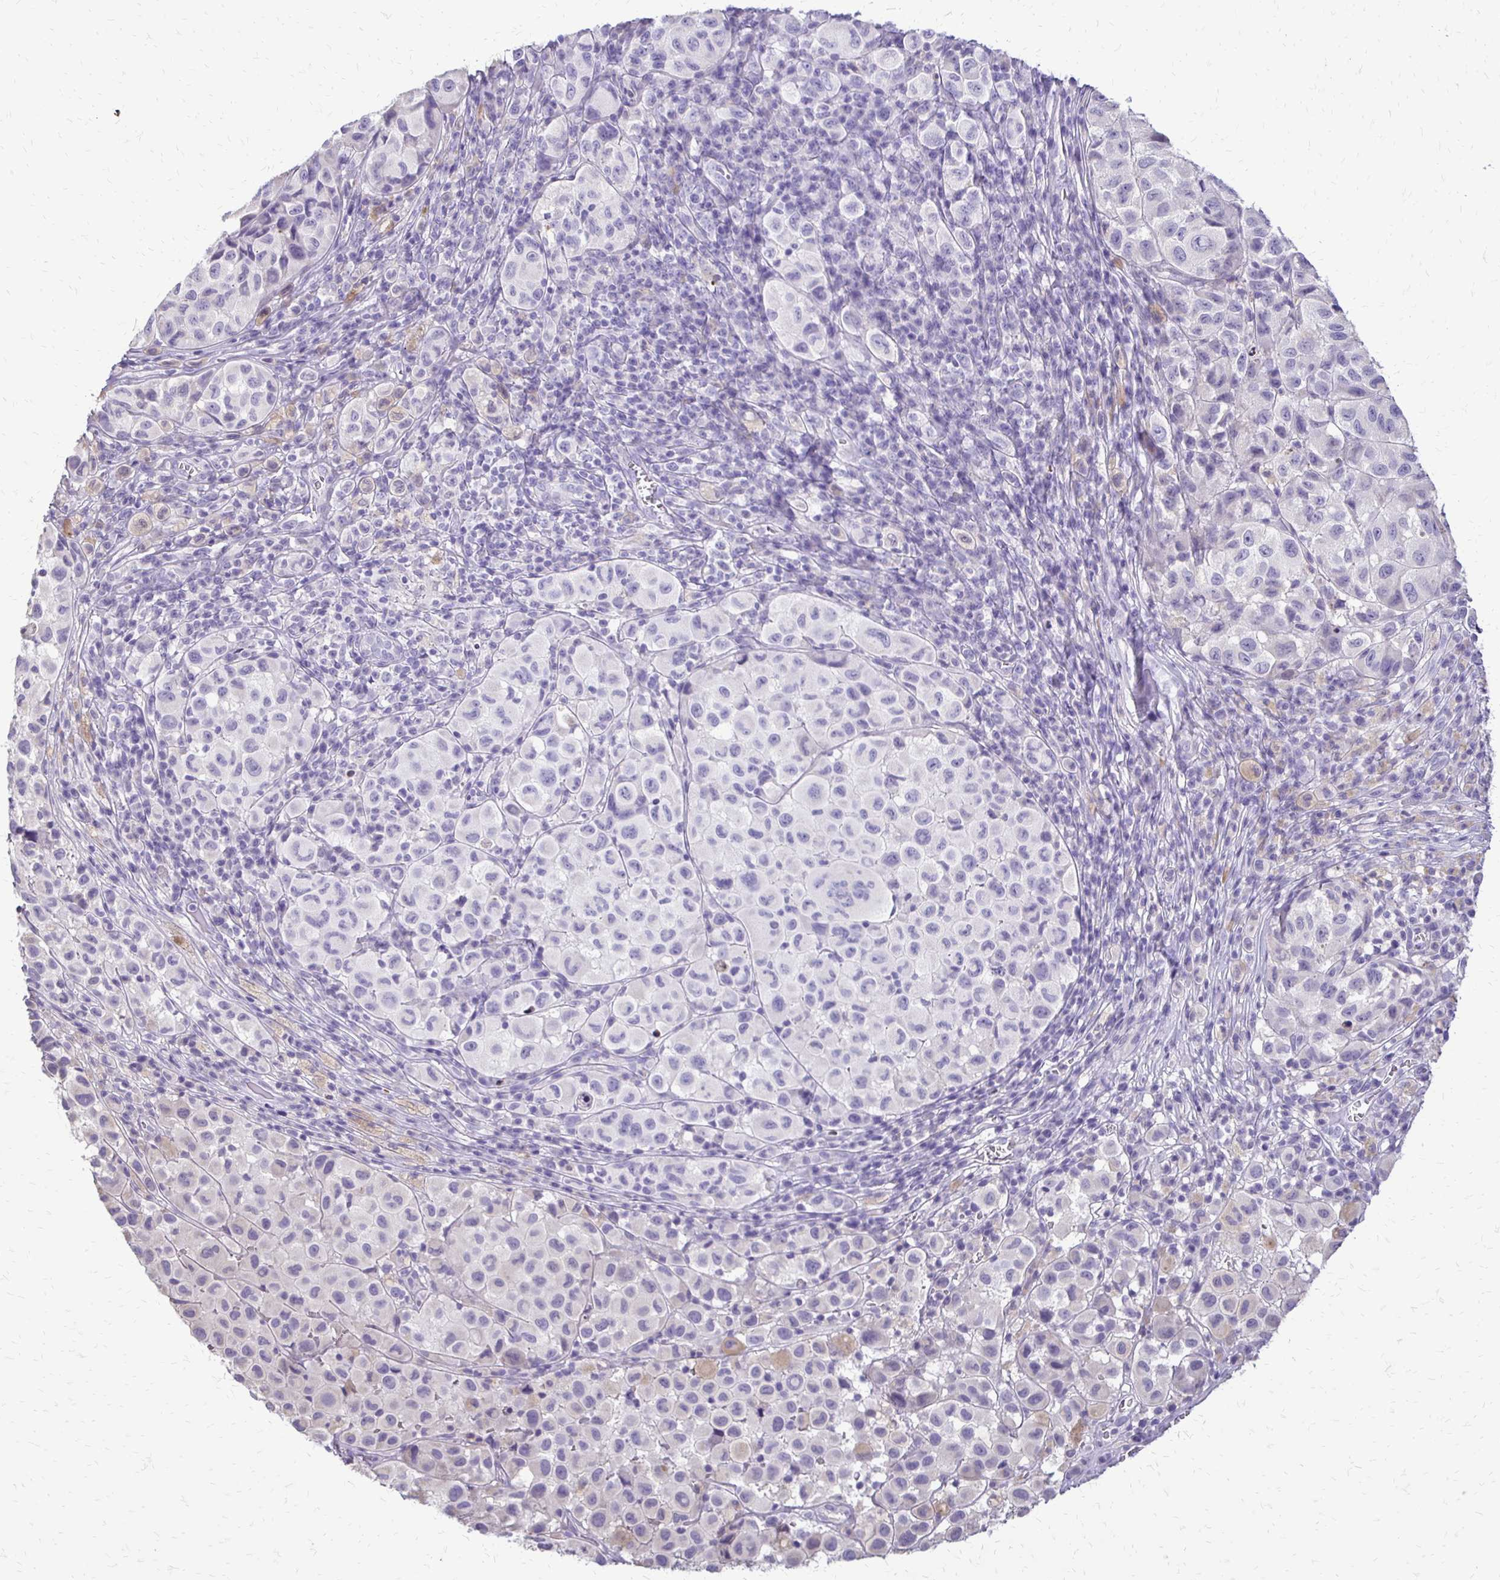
{"staining": {"intensity": "negative", "quantity": "none", "location": "none"}, "tissue": "melanoma", "cell_type": "Tumor cells", "image_type": "cancer", "snomed": [{"axis": "morphology", "description": "Malignant melanoma, NOS"}, {"axis": "topography", "description": "Skin"}], "caption": "This photomicrograph is of melanoma stained with IHC to label a protein in brown with the nuclei are counter-stained blue. There is no staining in tumor cells. Nuclei are stained in blue.", "gene": "ALPG", "patient": {"sex": "male", "age": 93}}